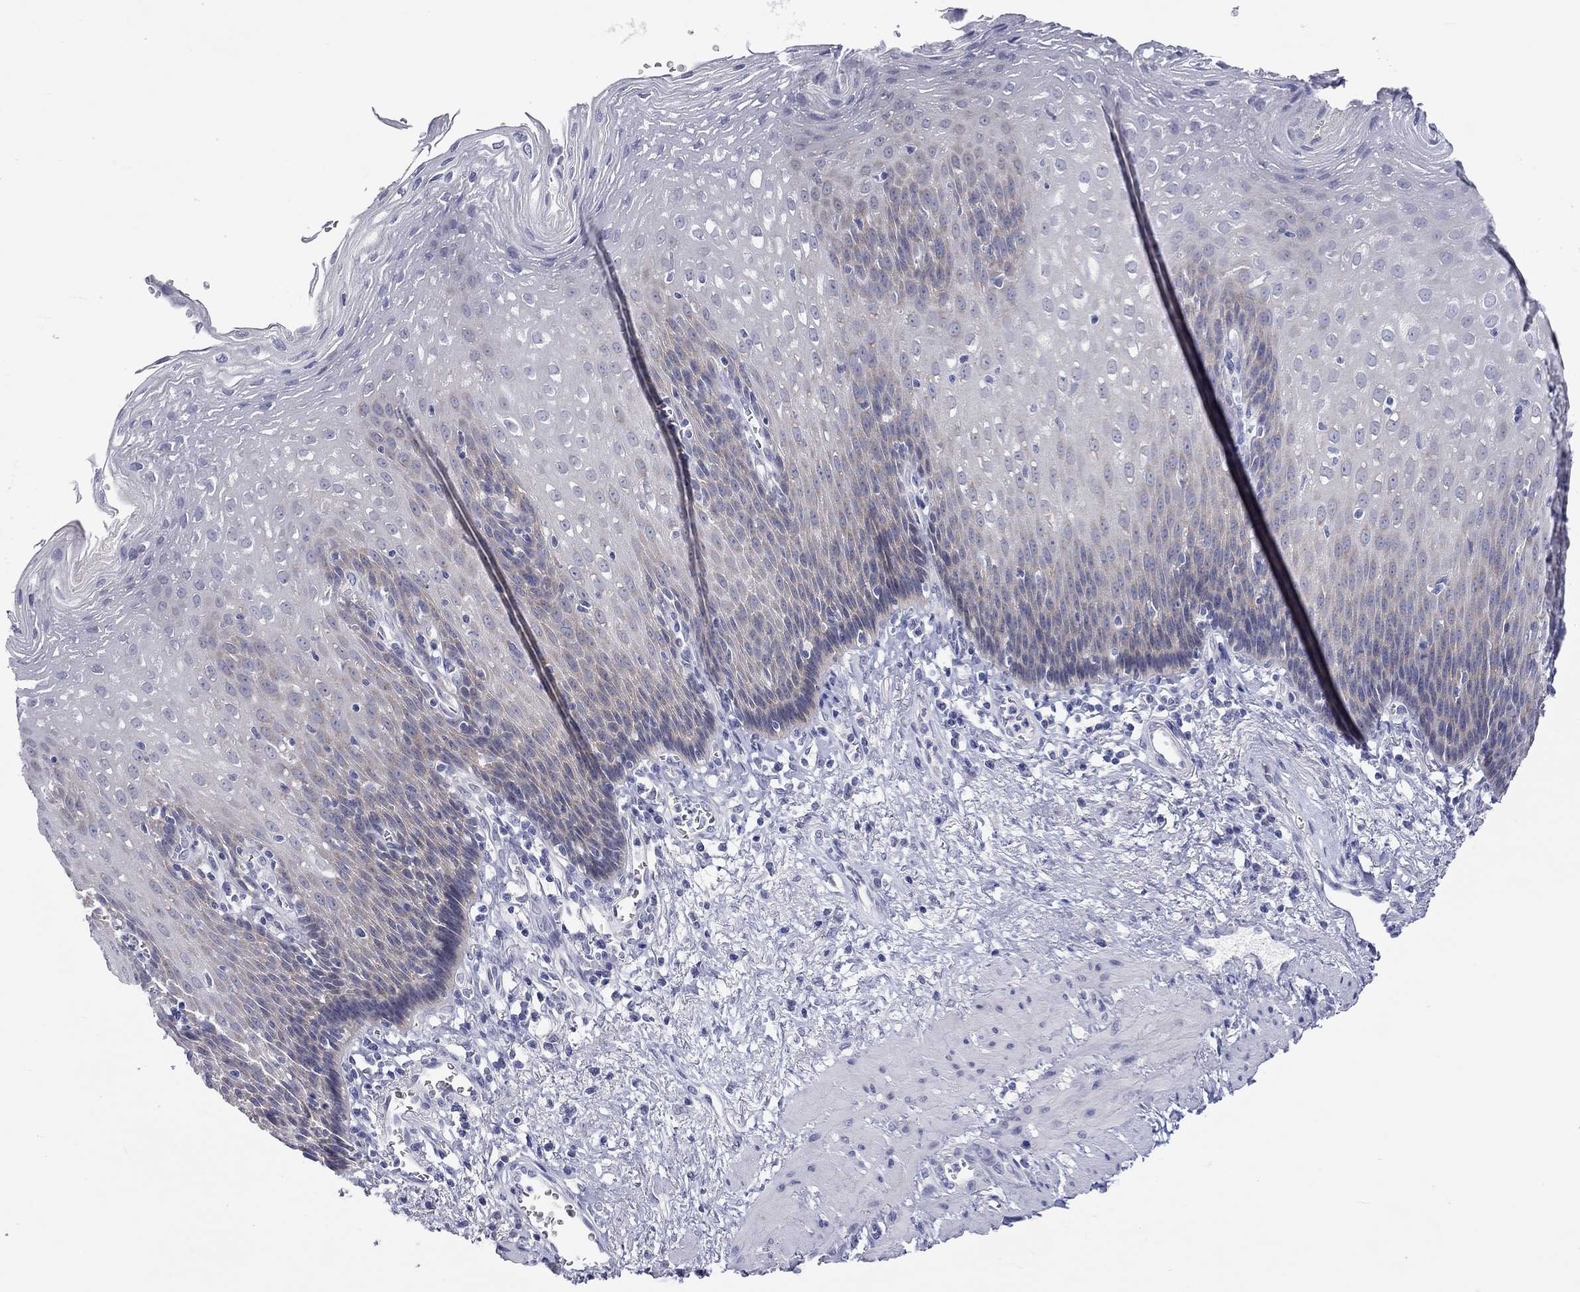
{"staining": {"intensity": "negative", "quantity": "none", "location": "none"}, "tissue": "esophagus", "cell_type": "Squamous epithelial cells", "image_type": "normal", "snomed": [{"axis": "morphology", "description": "Normal tissue, NOS"}, {"axis": "topography", "description": "Esophagus"}], "caption": "Immunohistochemical staining of benign esophagus demonstrates no significant positivity in squamous epithelial cells.", "gene": "CERS1", "patient": {"sex": "male", "age": 57}}